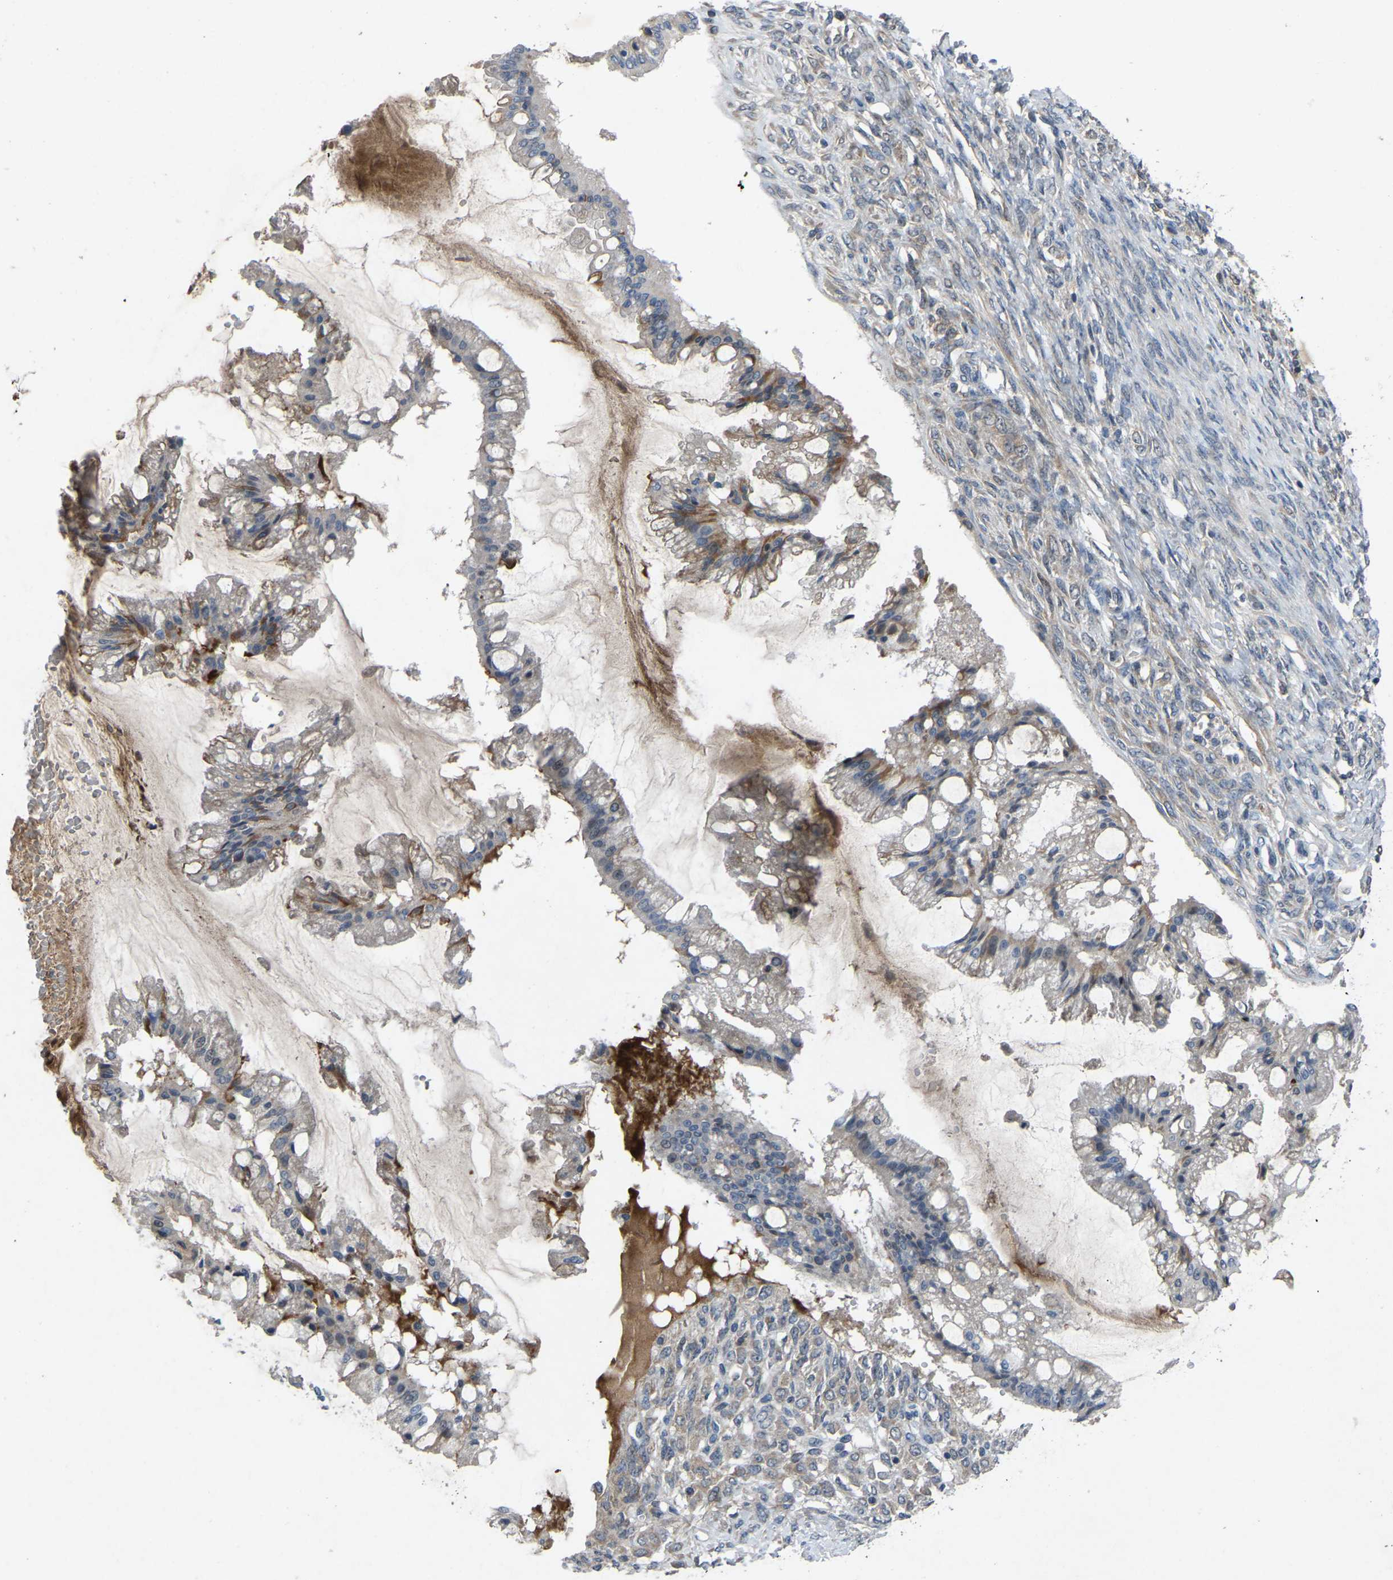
{"staining": {"intensity": "moderate", "quantity": "<25%", "location": "cytoplasmic/membranous"}, "tissue": "ovarian cancer", "cell_type": "Tumor cells", "image_type": "cancer", "snomed": [{"axis": "morphology", "description": "Cystadenocarcinoma, mucinous, NOS"}, {"axis": "topography", "description": "Ovary"}], "caption": "This micrograph demonstrates immunohistochemistry staining of human mucinous cystadenocarcinoma (ovarian), with low moderate cytoplasmic/membranous staining in about <25% of tumor cells.", "gene": "FHIT", "patient": {"sex": "female", "age": 73}}